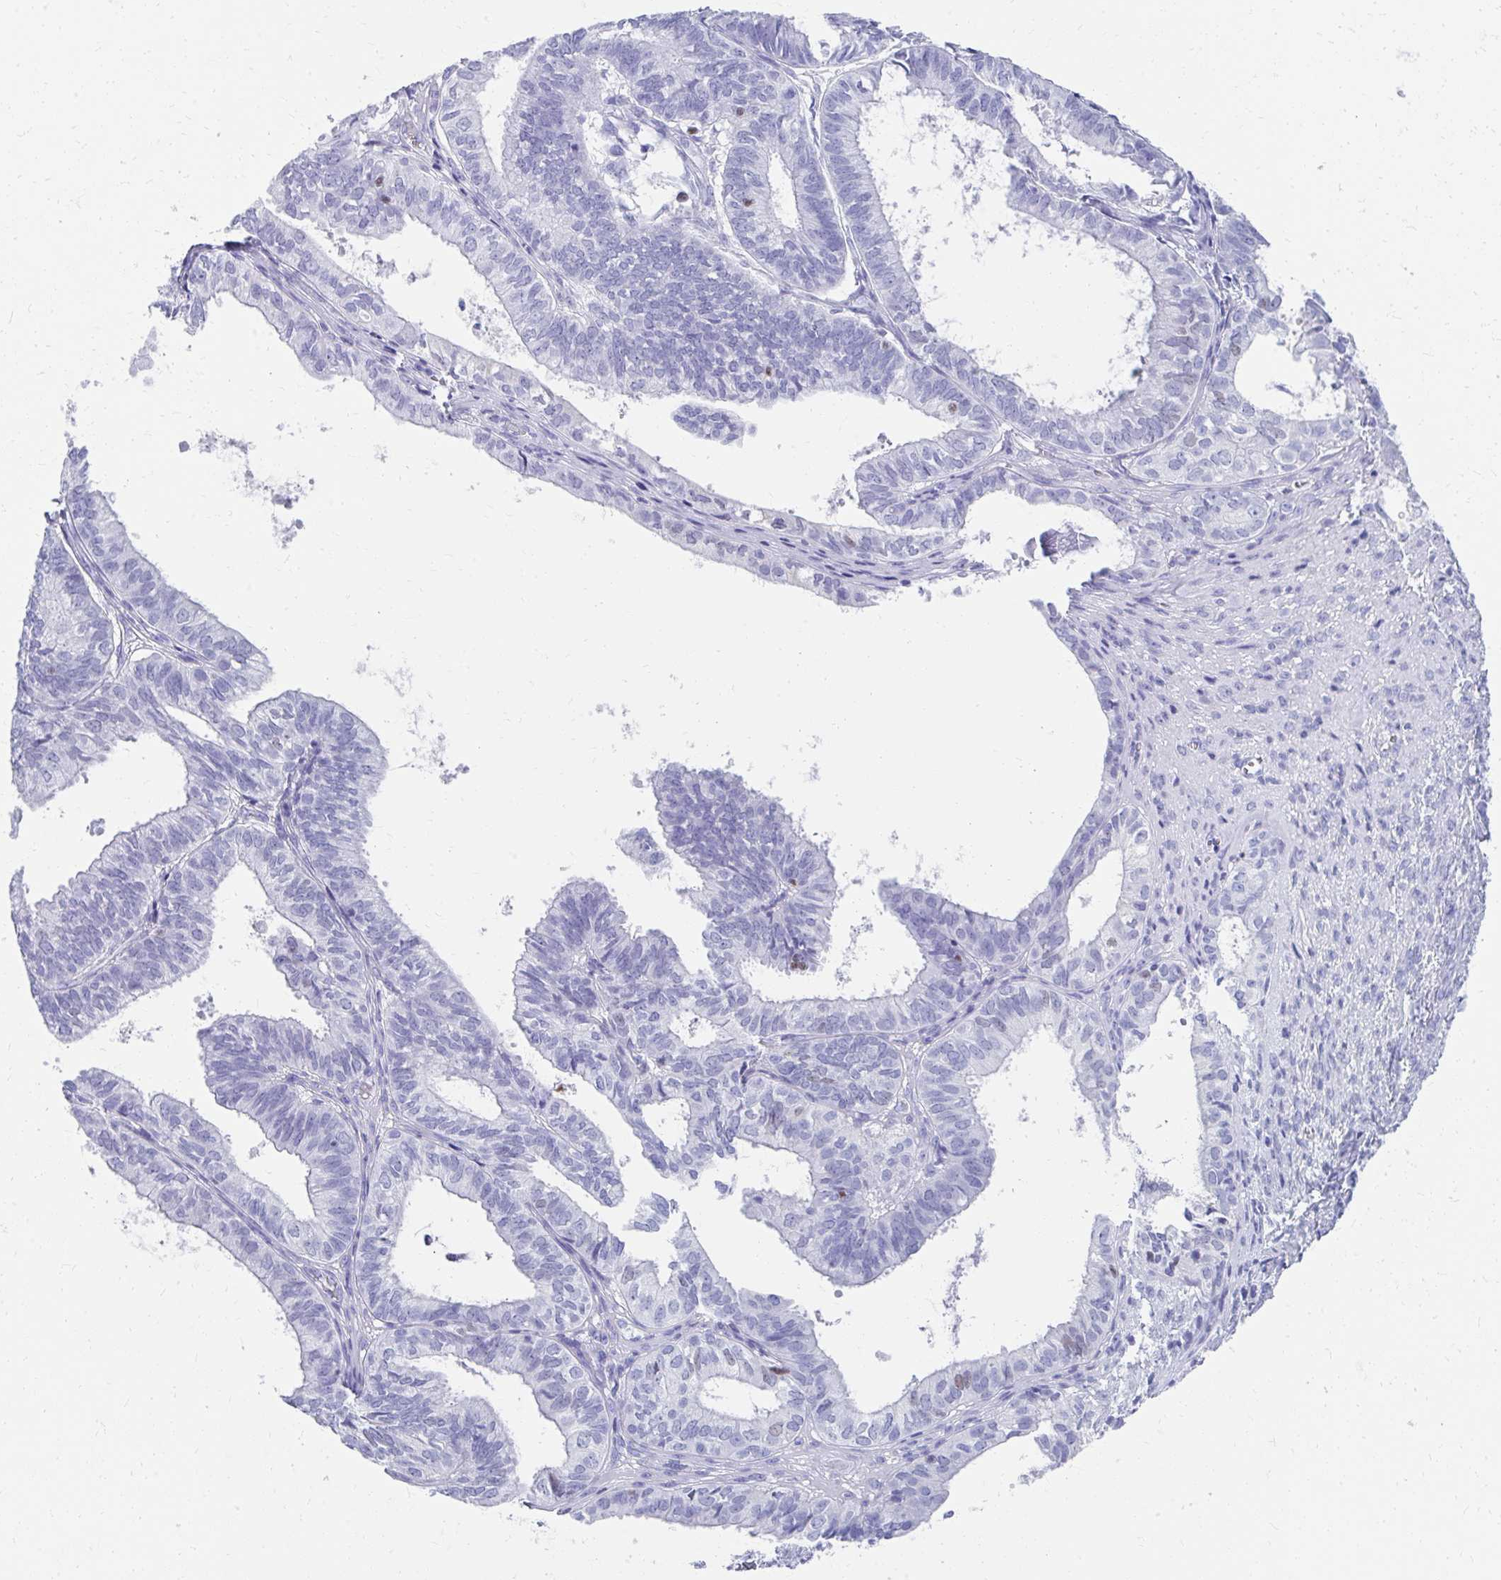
{"staining": {"intensity": "negative", "quantity": "none", "location": "none"}, "tissue": "ovarian cancer", "cell_type": "Tumor cells", "image_type": "cancer", "snomed": [{"axis": "morphology", "description": "Carcinoma, endometroid"}, {"axis": "topography", "description": "Ovary"}], "caption": "Tumor cells show no significant positivity in ovarian endometroid carcinoma.", "gene": "RUNX3", "patient": {"sex": "female", "age": 64}}